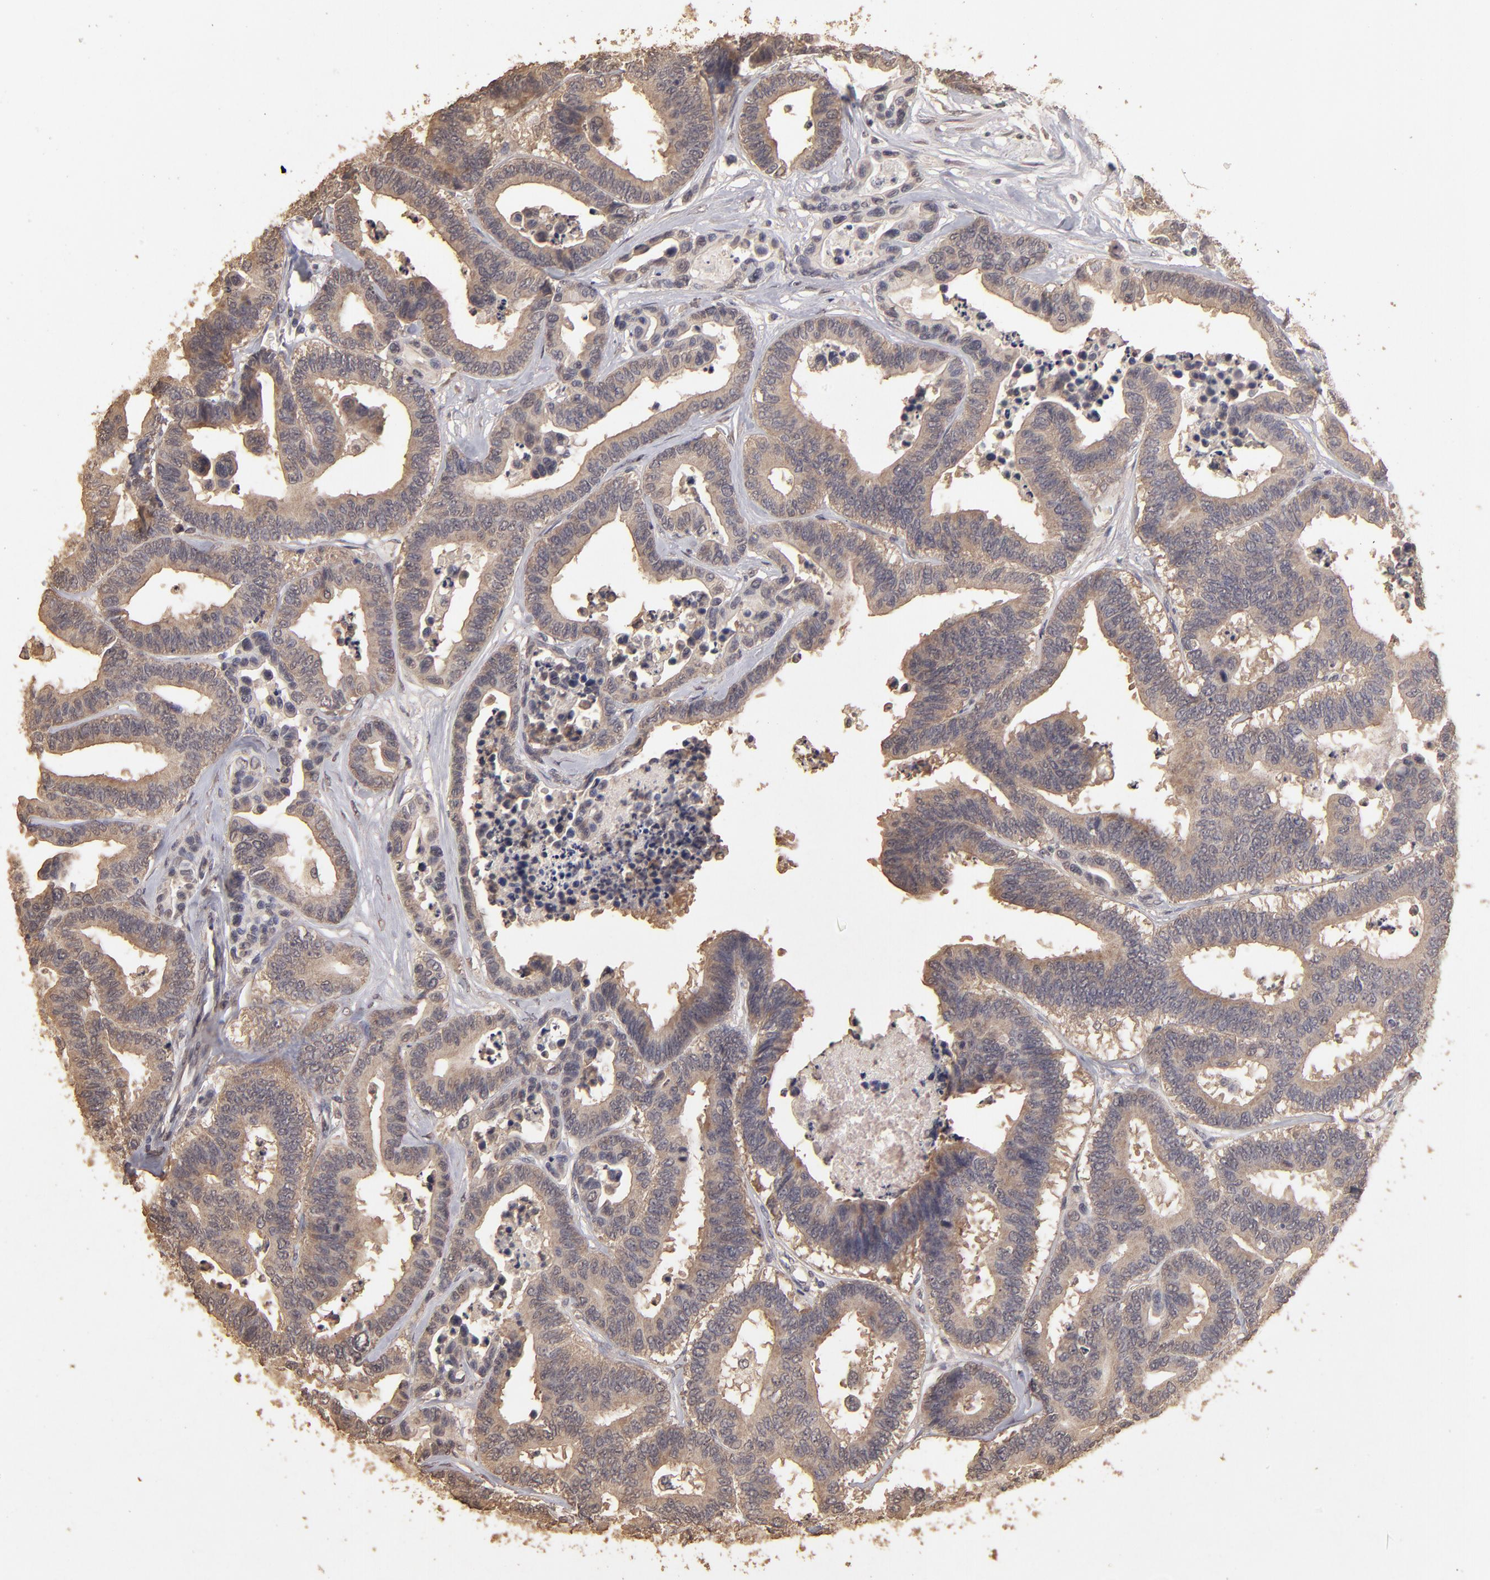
{"staining": {"intensity": "moderate", "quantity": ">75%", "location": "cytoplasmic/membranous"}, "tissue": "colorectal cancer", "cell_type": "Tumor cells", "image_type": "cancer", "snomed": [{"axis": "morphology", "description": "Adenocarcinoma, NOS"}, {"axis": "topography", "description": "Colon"}], "caption": "High-power microscopy captured an immunohistochemistry (IHC) micrograph of colorectal cancer (adenocarcinoma), revealing moderate cytoplasmic/membranous positivity in about >75% of tumor cells.", "gene": "OPHN1", "patient": {"sex": "male", "age": 82}}